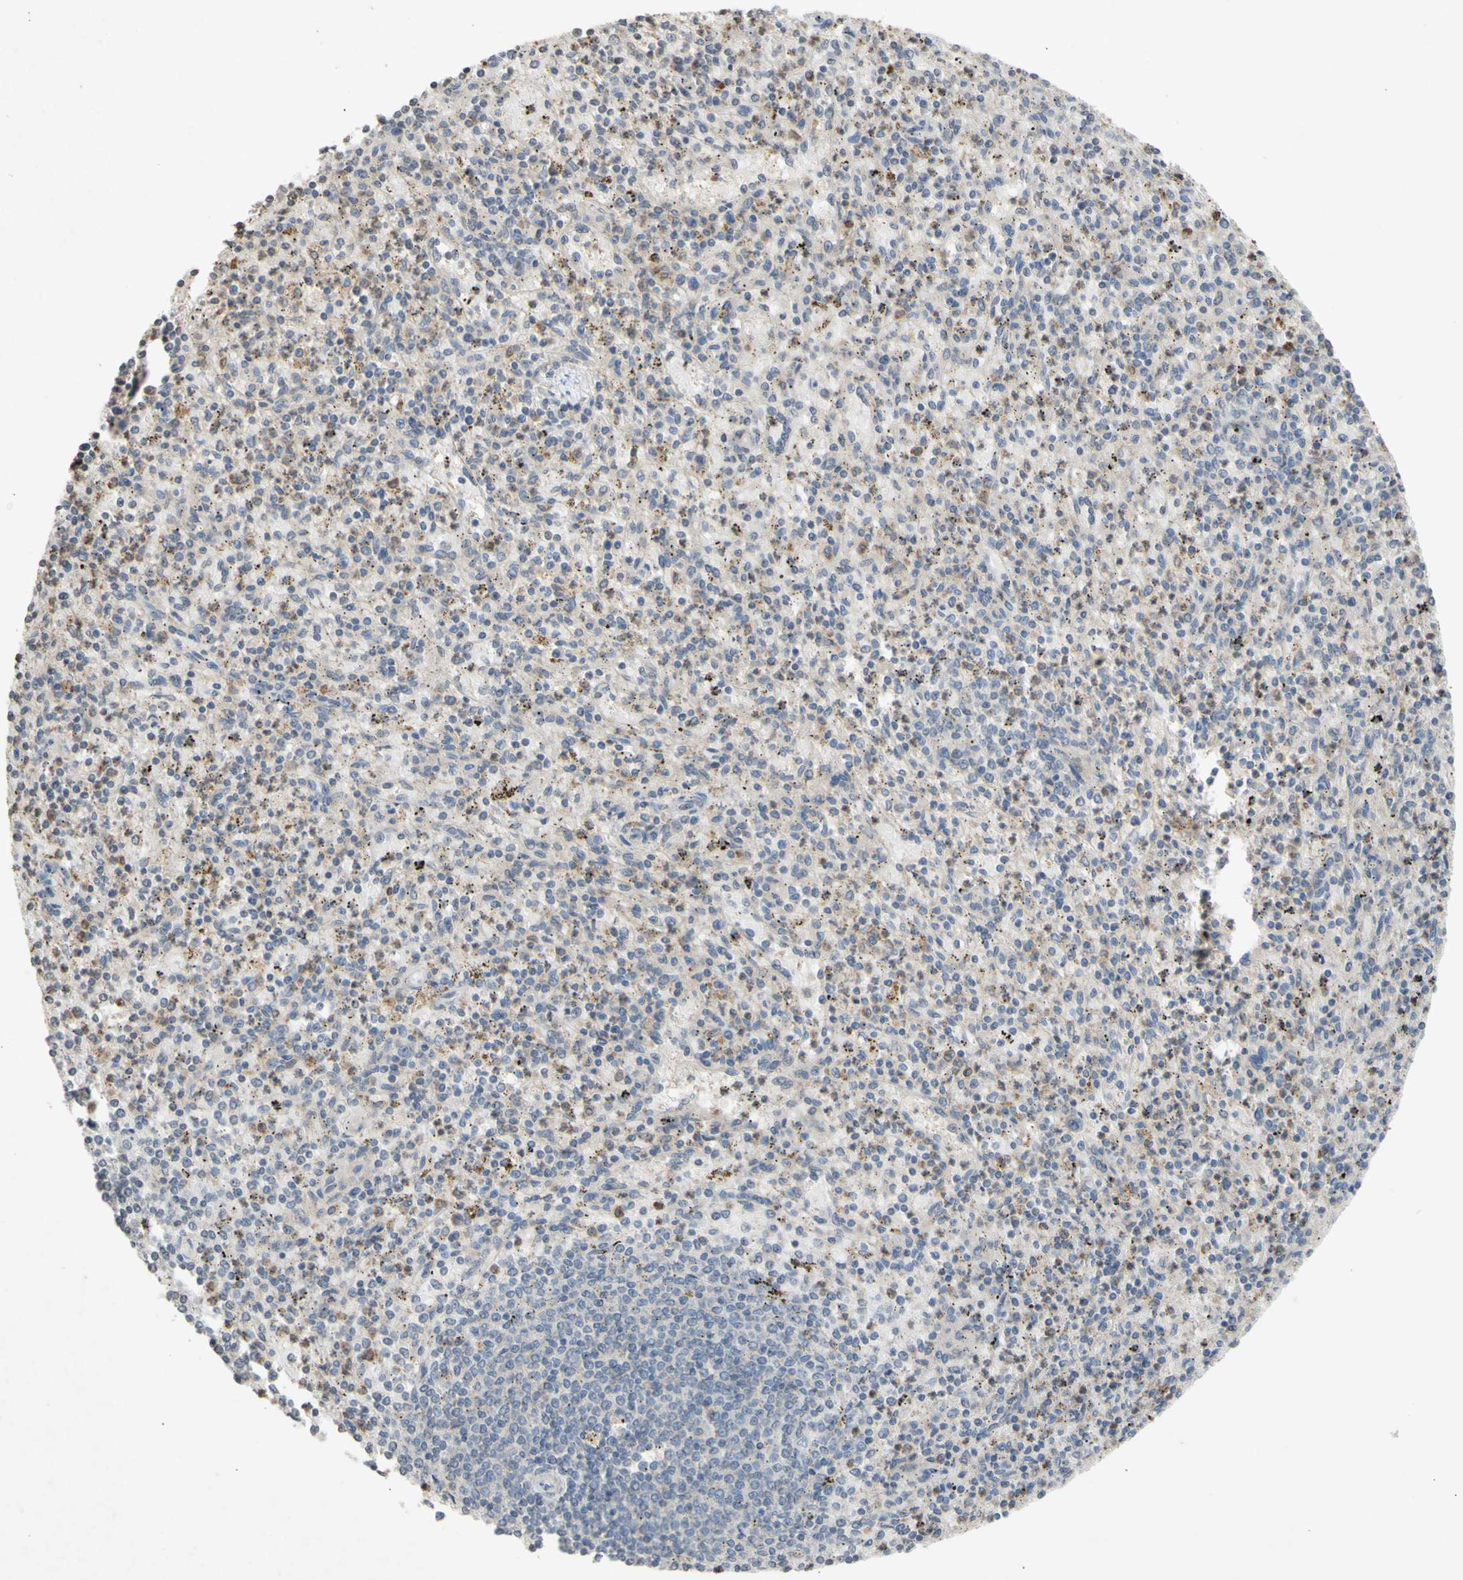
{"staining": {"intensity": "weak", "quantity": "25%-75%", "location": "cytoplasmic/membranous"}, "tissue": "spleen", "cell_type": "Cells in red pulp", "image_type": "normal", "snomed": [{"axis": "morphology", "description": "Normal tissue, NOS"}, {"axis": "topography", "description": "Spleen"}], "caption": "DAB immunohistochemical staining of normal human spleen exhibits weak cytoplasmic/membranous protein expression in approximately 25%-75% of cells in red pulp.", "gene": "NECTIN3", "patient": {"sex": "male", "age": 72}}